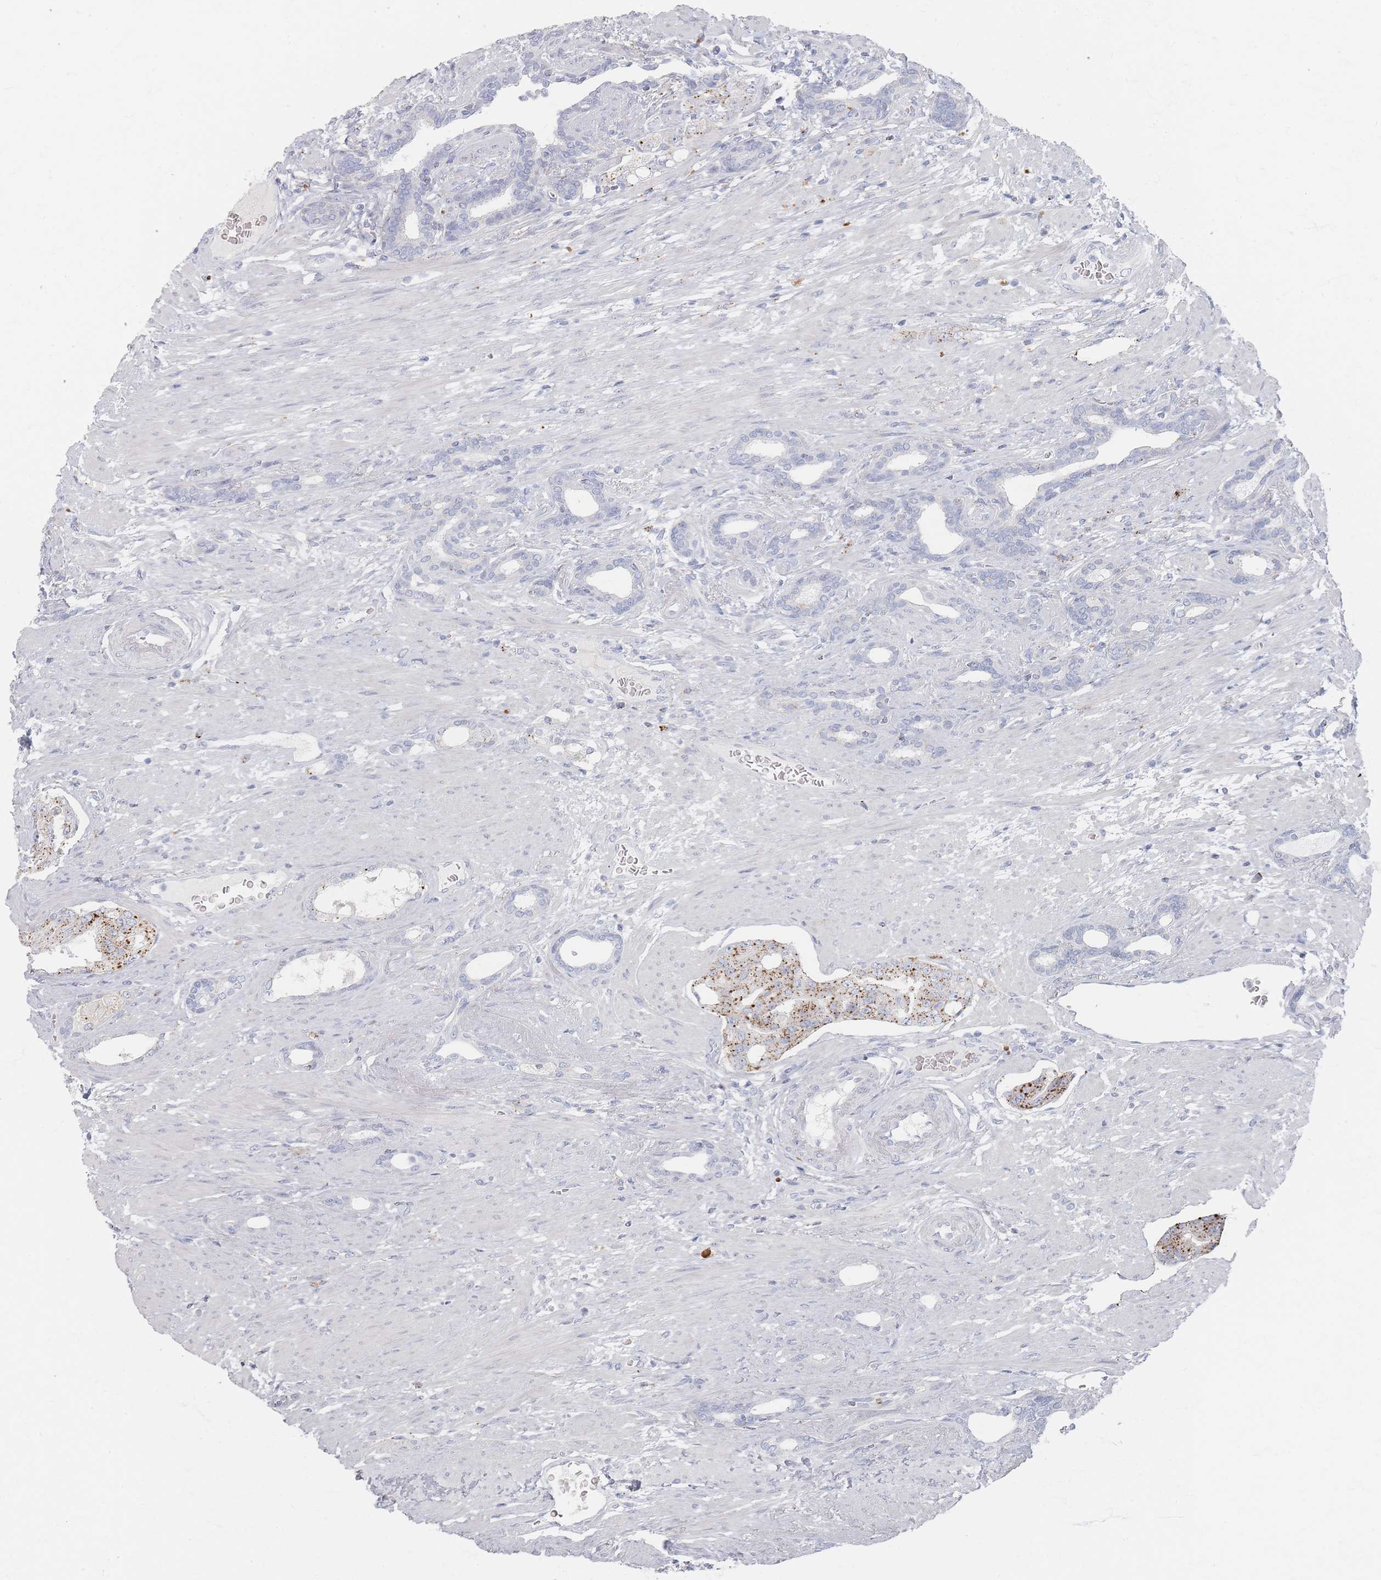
{"staining": {"intensity": "moderate", "quantity": "25%-75%", "location": "cytoplasmic/membranous"}, "tissue": "prostate cancer", "cell_type": "Tumor cells", "image_type": "cancer", "snomed": [{"axis": "morphology", "description": "Adenocarcinoma, High grade"}, {"axis": "topography", "description": "Prostate"}], "caption": "A micrograph showing moderate cytoplasmic/membranous staining in approximately 25%-75% of tumor cells in prostate cancer (adenocarcinoma (high-grade)), as visualized by brown immunohistochemical staining.", "gene": "SLC2A11", "patient": {"sex": "male", "age": 69}}